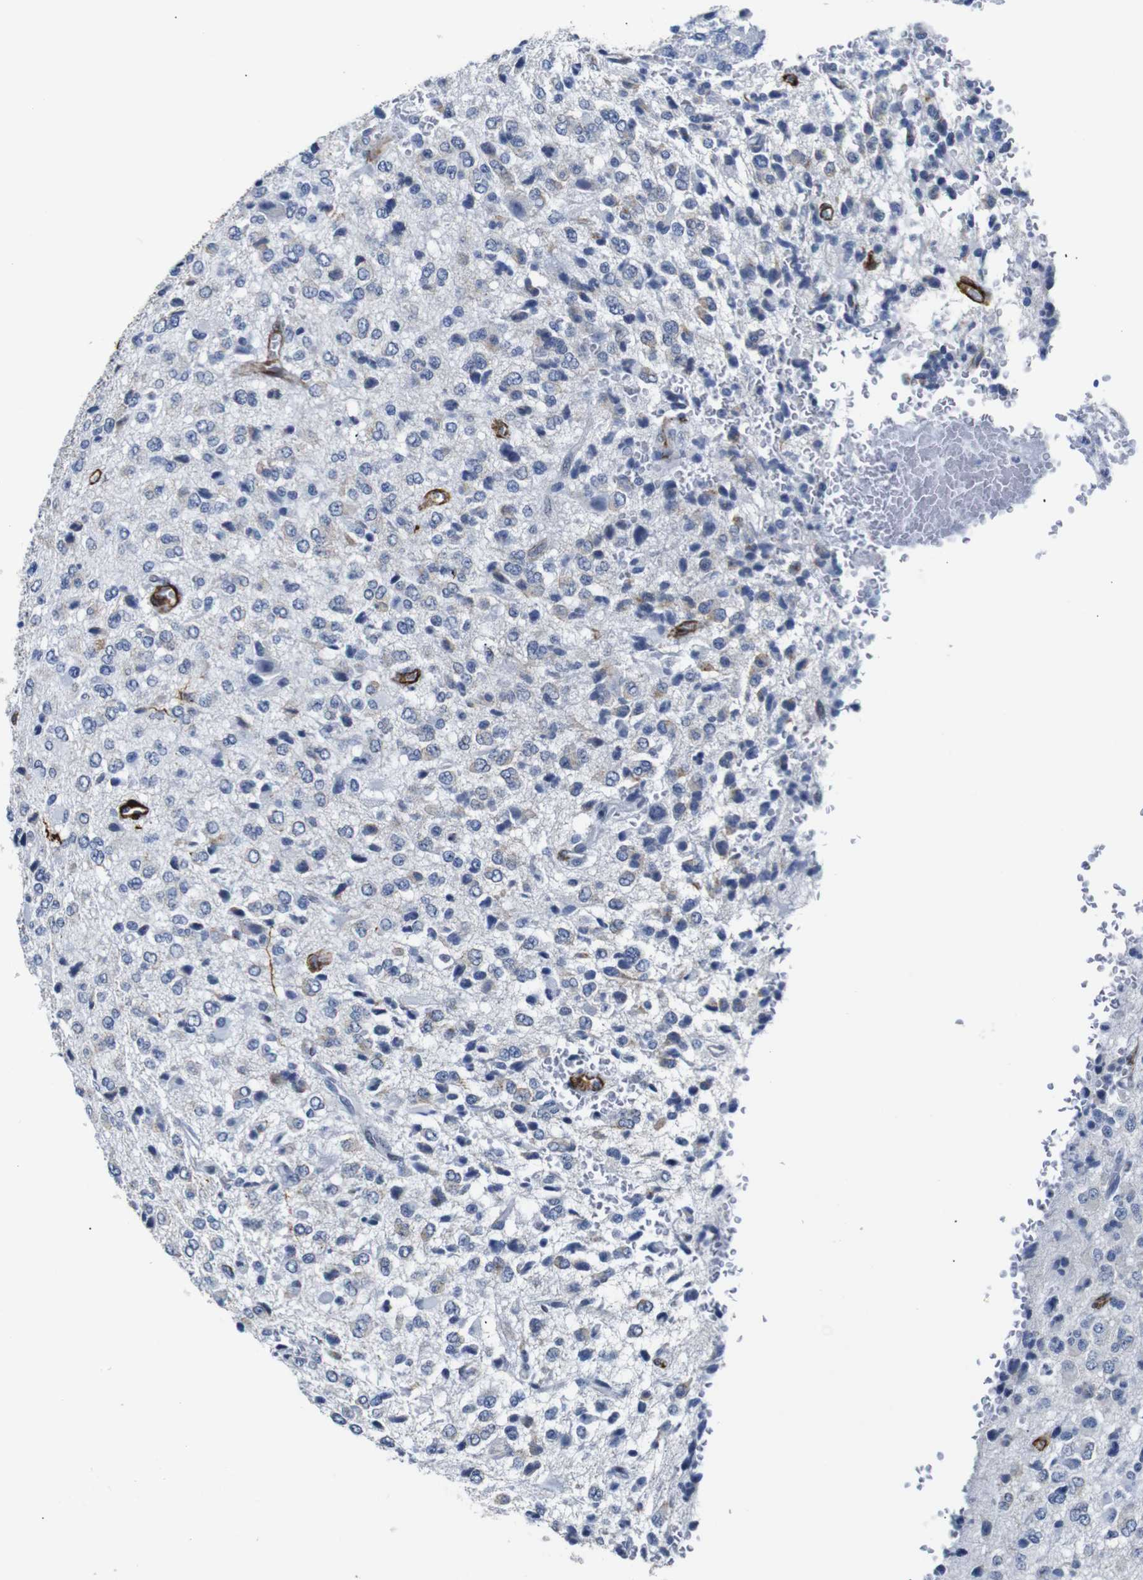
{"staining": {"intensity": "negative", "quantity": "none", "location": "none"}, "tissue": "glioma", "cell_type": "Tumor cells", "image_type": "cancer", "snomed": [{"axis": "morphology", "description": "Glioma, malignant, High grade"}, {"axis": "topography", "description": "pancreas cauda"}], "caption": "DAB immunohistochemical staining of human glioma shows no significant positivity in tumor cells. (Stains: DAB (3,3'-diaminobenzidine) immunohistochemistry (IHC) with hematoxylin counter stain, Microscopy: brightfield microscopy at high magnification).", "gene": "ACTA2", "patient": {"sex": "male", "age": 60}}